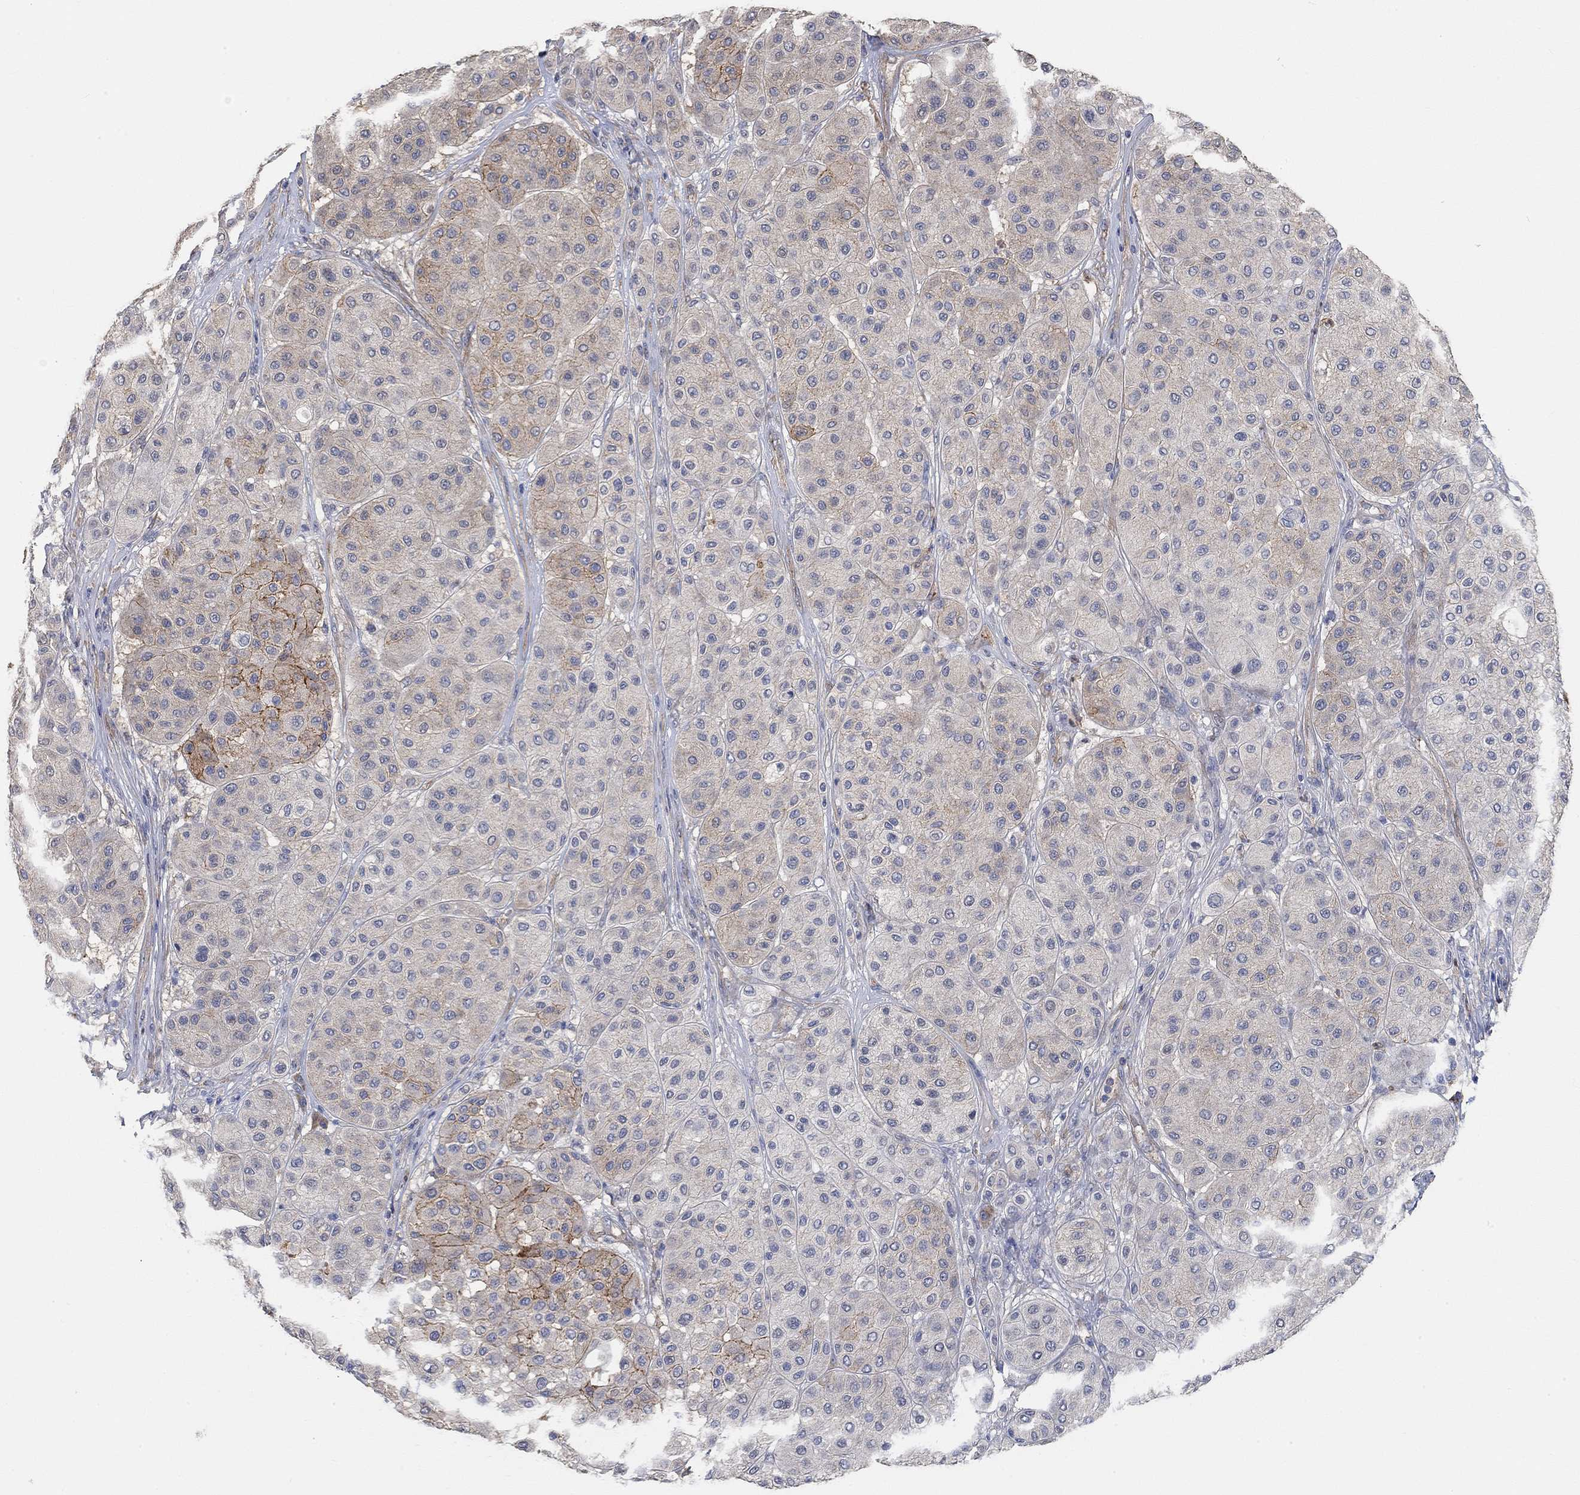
{"staining": {"intensity": "strong", "quantity": "<25%", "location": "cytoplasmic/membranous"}, "tissue": "melanoma", "cell_type": "Tumor cells", "image_type": "cancer", "snomed": [{"axis": "morphology", "description": "Malignant melanoma, Metastatic site"}, {"axis": "topography", "description": "Smooth muscle"}], "caption": "DAB (3,3'-diaminobenzidine) immunohistochemical staining of melanoma demonstrates strong cytoplasmic/membranous protein positivity in about <25% of tumor cells.", "gene": "SYT16", "patient": {"sex": "male", "age": 41}}